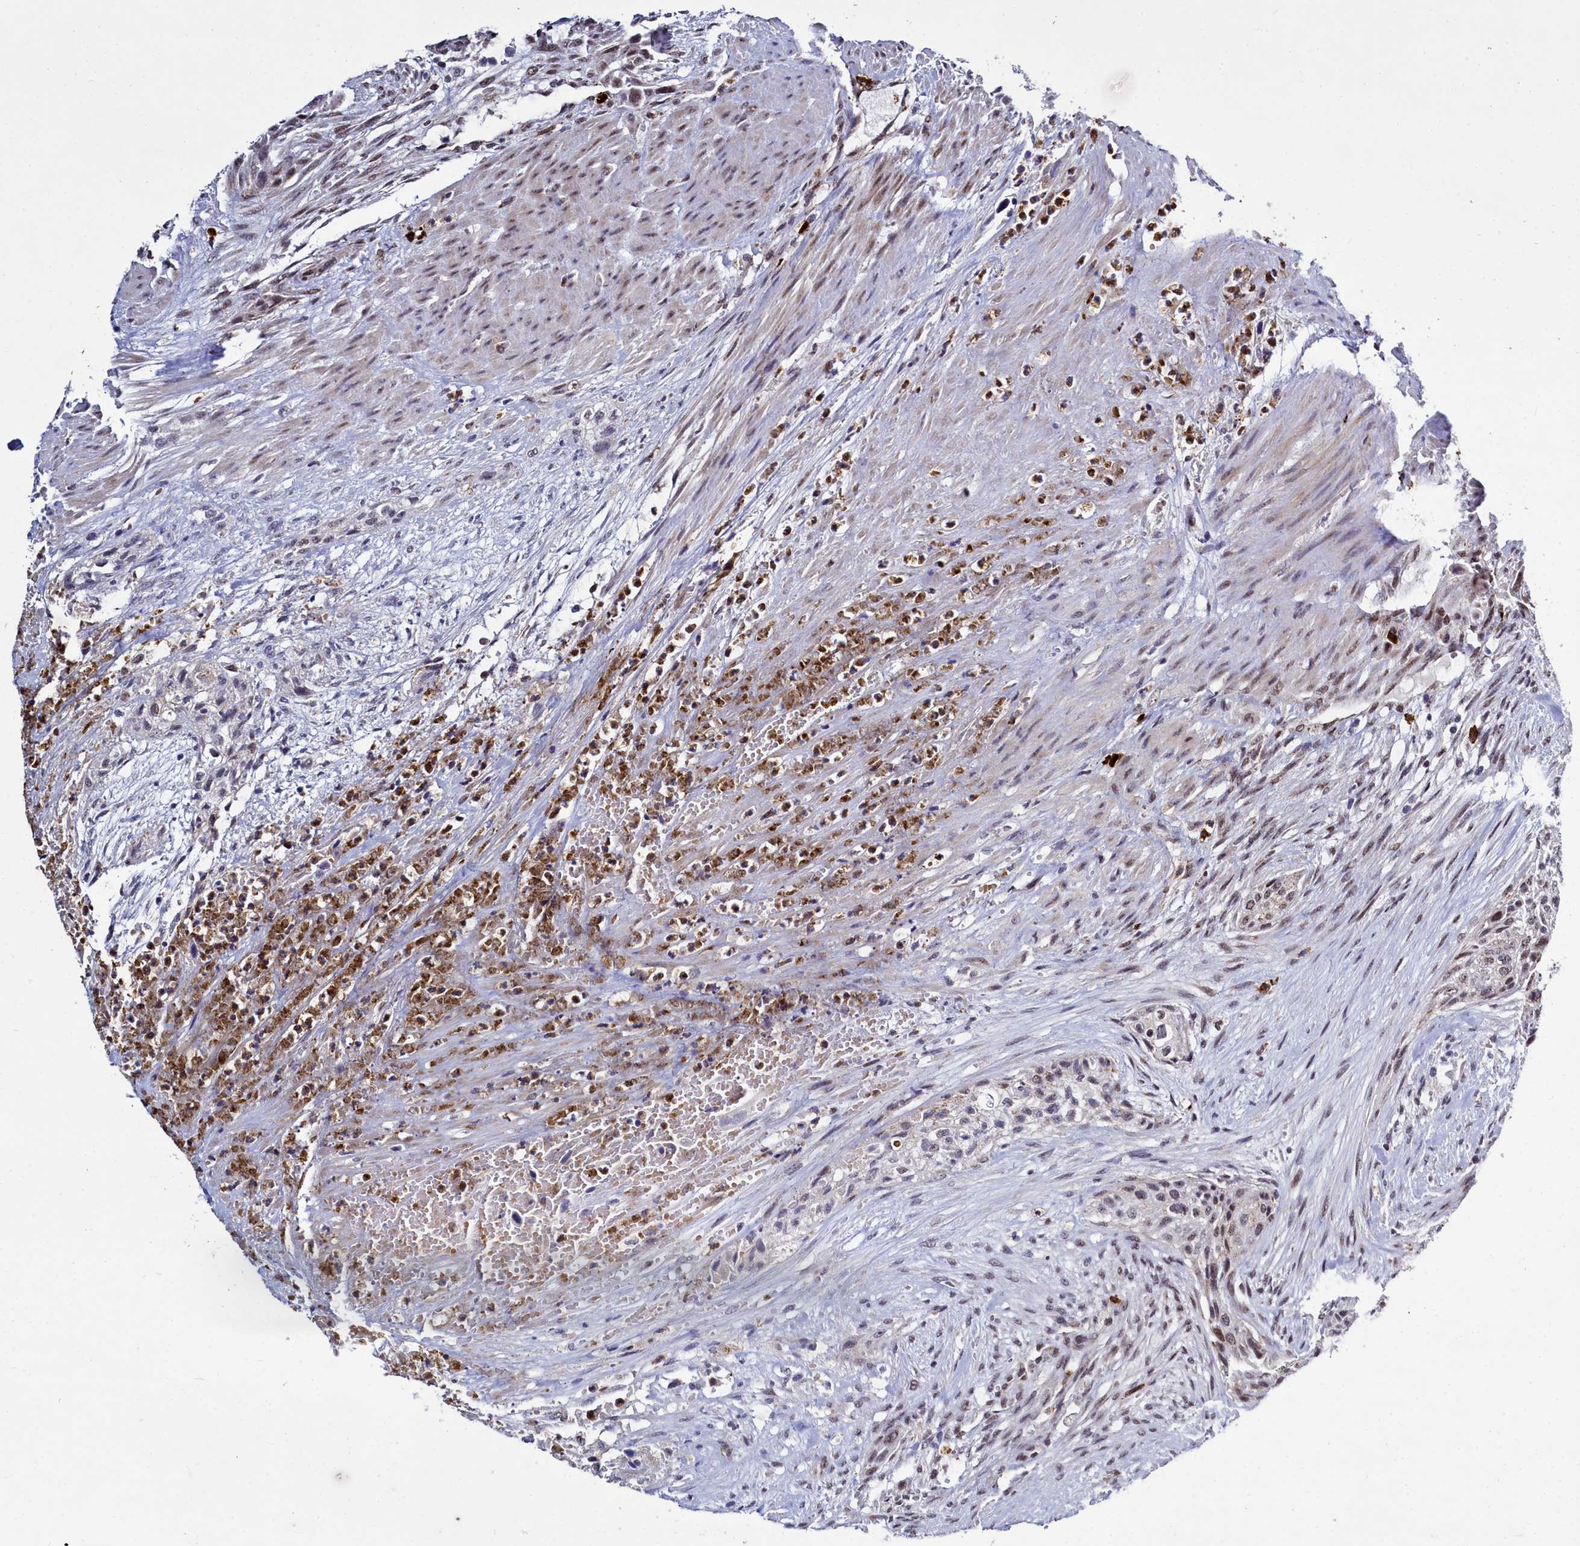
{"staining": {"intensity": "moderate", "quantity": "<25%", "location": "nuclear"}, "tissue": "urothelial cancer", "cell_type": "Tumor cells", "image_type": "cancer", "snomed": [{"axis": "morphology", "description": "Urothelial carcinoma, High grade"}, {"axis": "topography", "description": "Urinary bladder"}], "caption": "DAB (3,3'-diaminobenzidine) immunohistochemical staining of high-grade urothelial carcinoma displays moderate nuclear protein staining in approximately <25% of tumor cells. (DAB (3,3'-diaminobenzidine) IHC with brightfield microscopy, high magnification).", "gene": "POM121L2", "patient": {"sex": "male", "age": 35}}